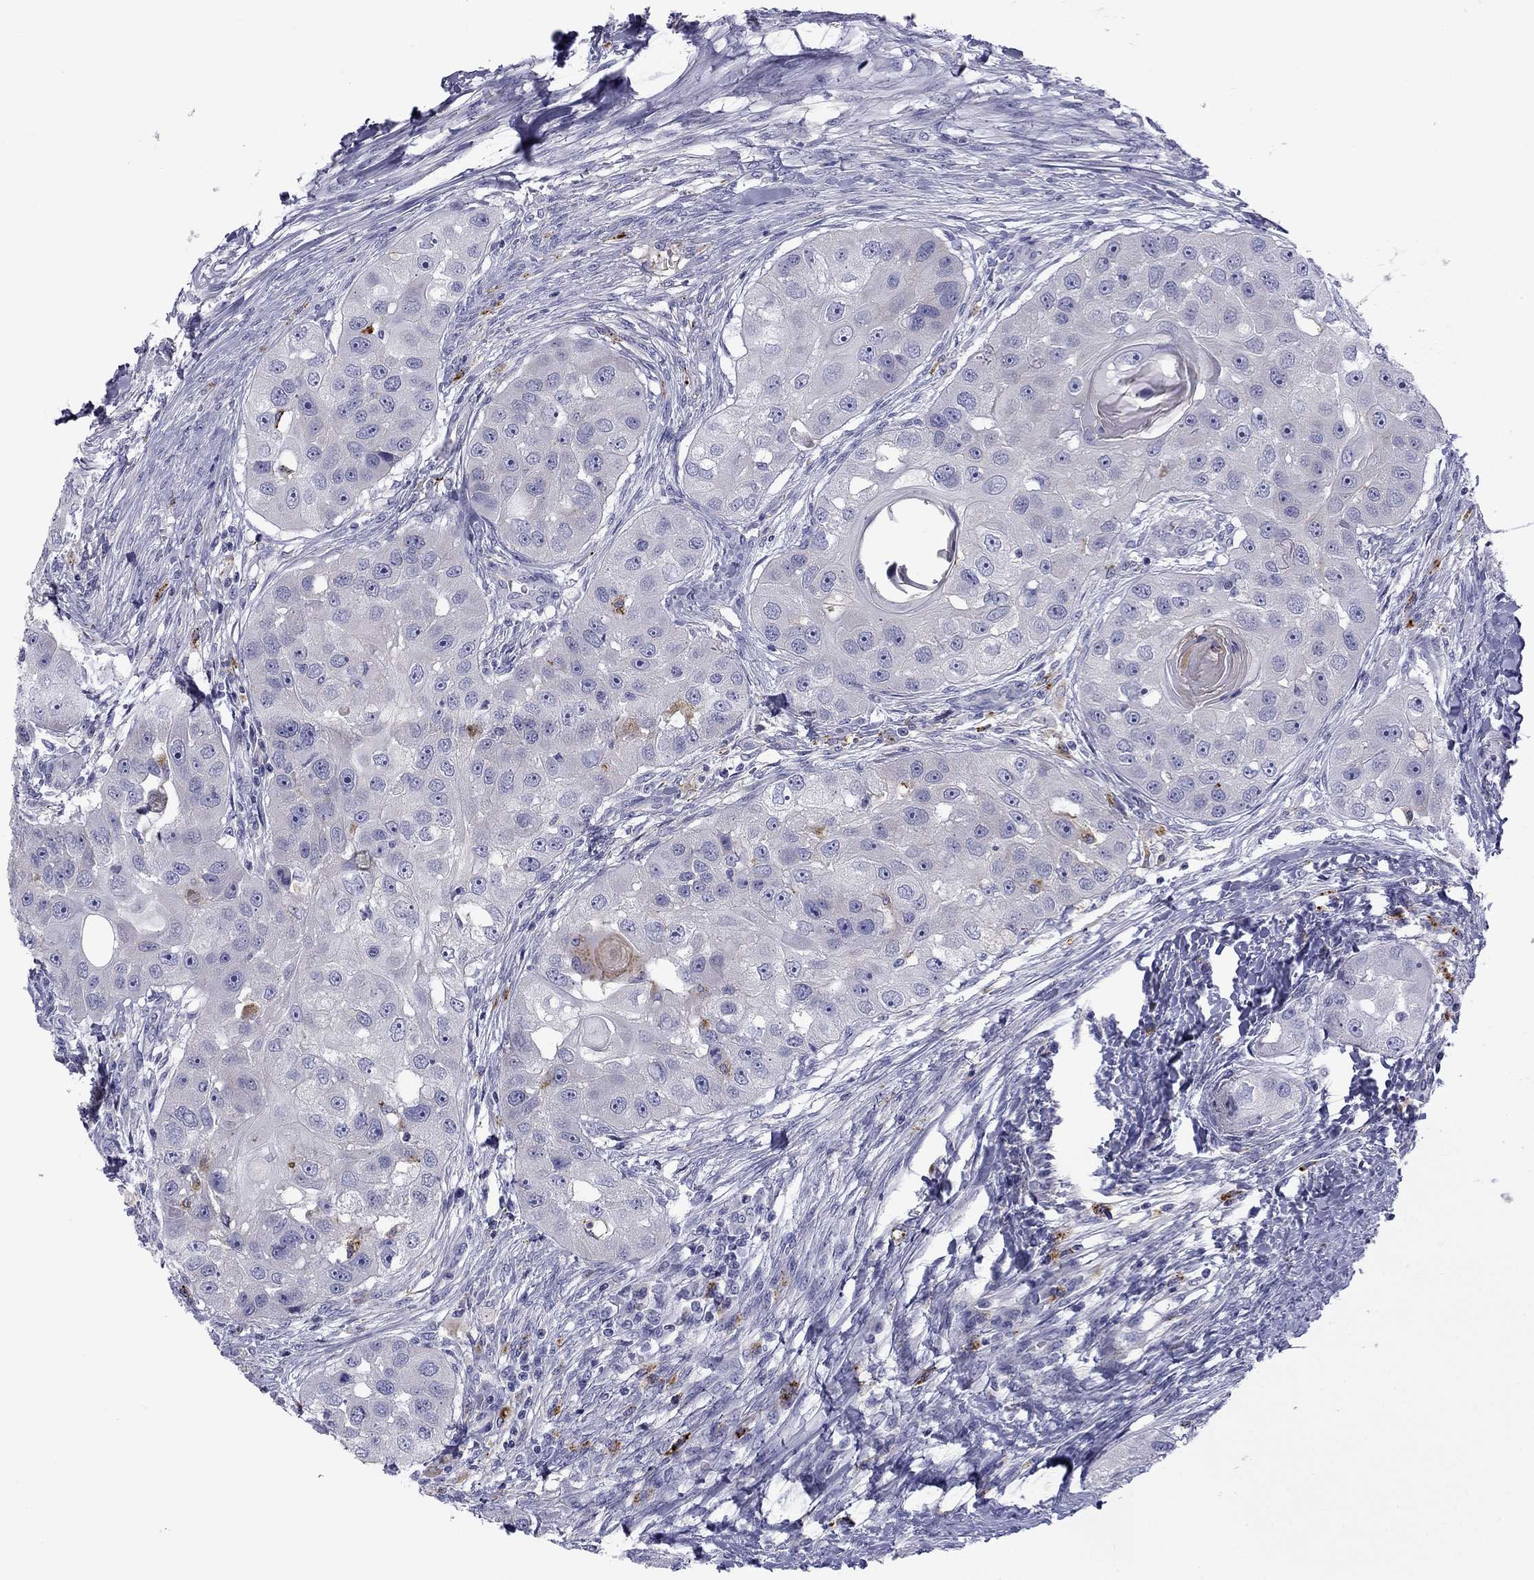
{"staining": {"intensity": "negative", "quantity": "none", "location": "none"}, "tissue": "head and neck cancer", "cell_type": "Tumor cells", "image_type": "cancer", "snomed": [{"axis": "morphology", "description": "Squamous cell carcinoma, NOS"}, {"axis": "topography", "description": "Head-Neck"}], "caption": "The photomicrograph reveals no significant positivity in tumor cells of head and neck cancer (squamous cell carcinoma). Brightfield microscopy of immunohistochemistry stained with DAB (brown) and hematoxylin (blue), captured at high magnification.", "gene": "CLPSL2", "patient": {"sex": "male", "age": 51}}